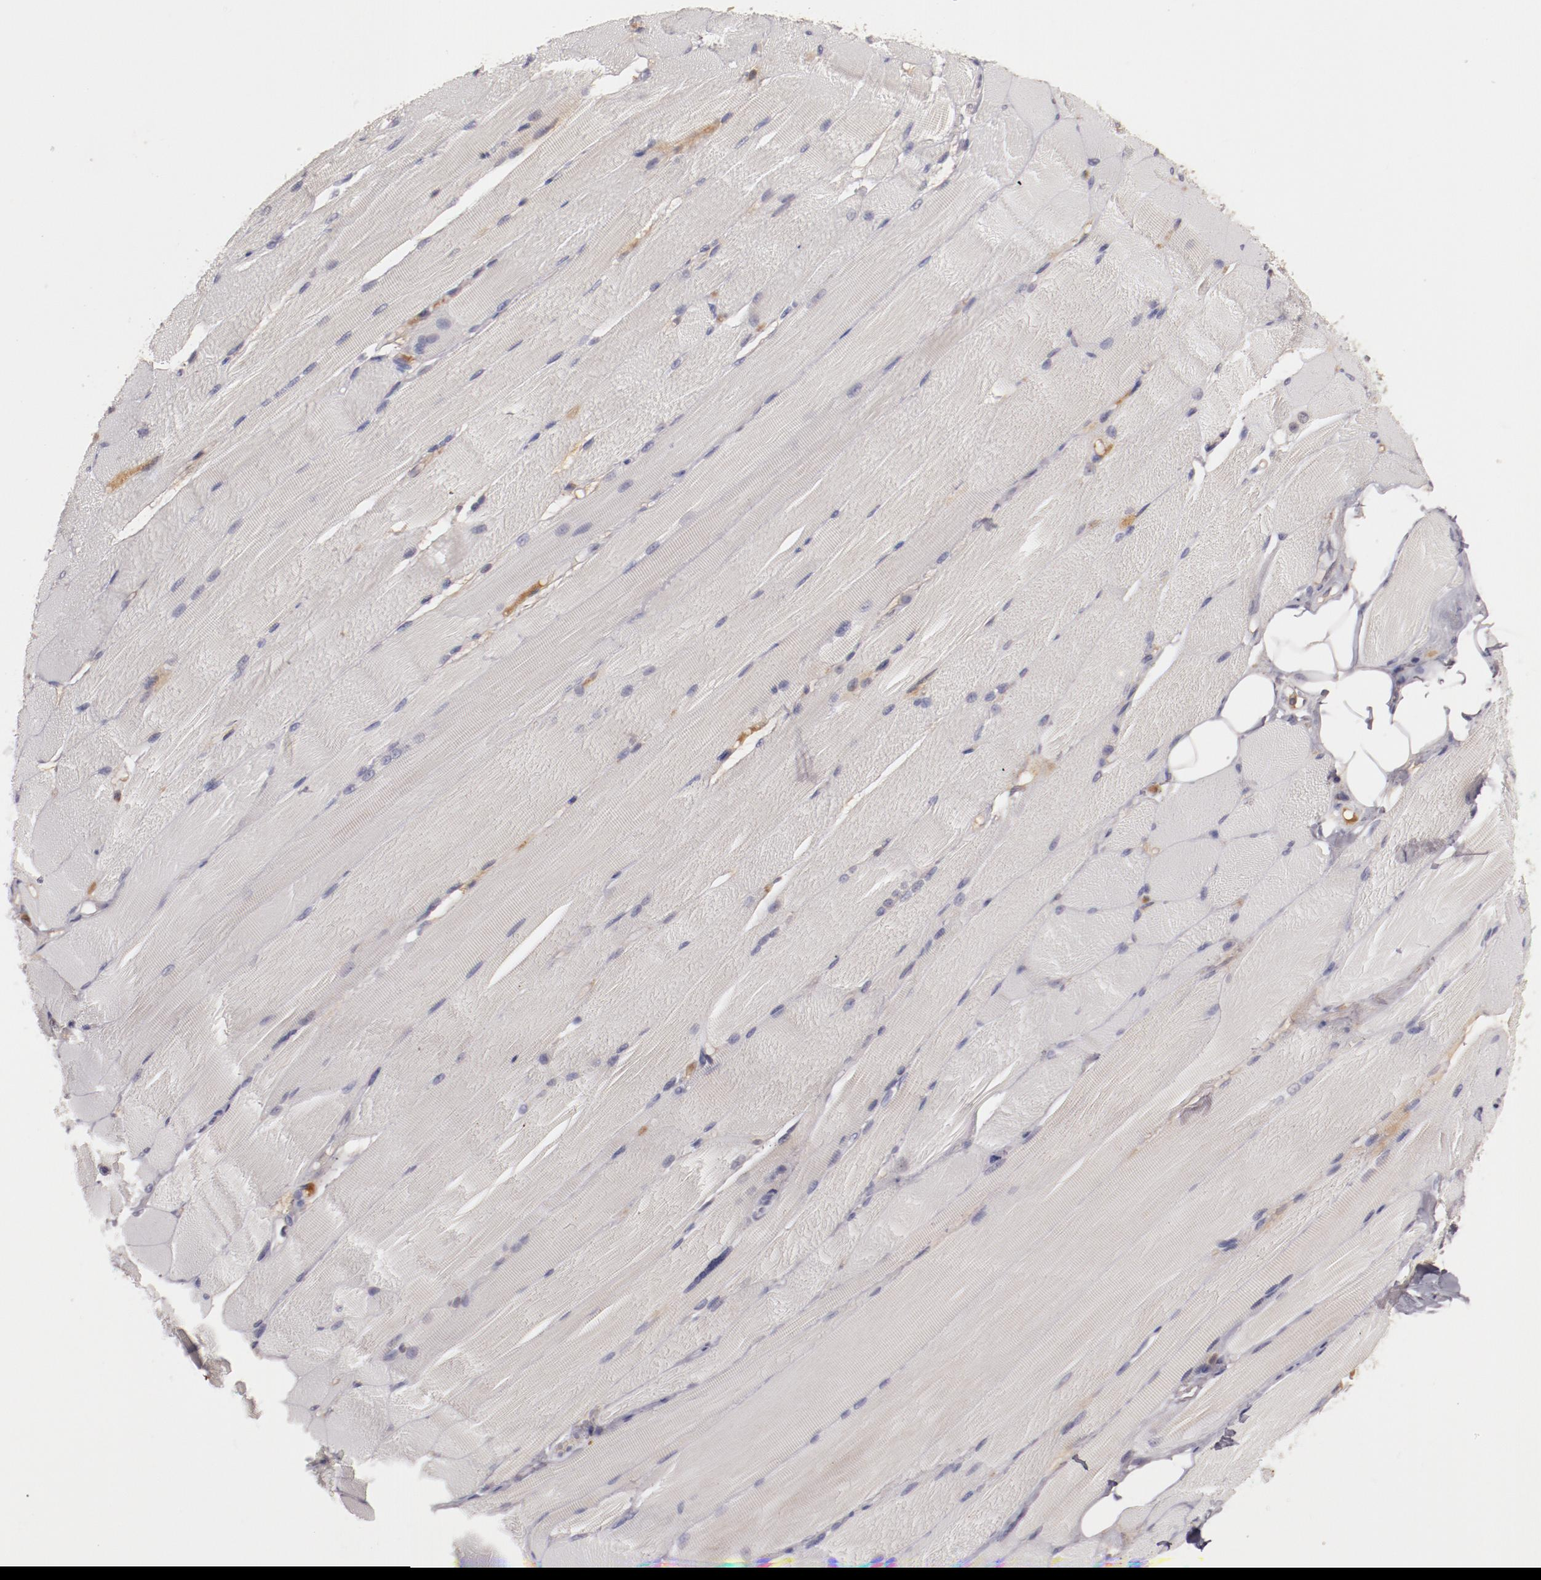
{"staining": {"intensity": "negative", "quantity": "none", "location": "none"}, "tissue": "skeletal muscle", "cell_type": "Myocytes", "image_type": "normal", "snomed": [{"axis": "morphology", "description": "Normal tissue, NOS"}, {"axis": "topography", "description": "Skeletal muscle"}, {"axis": "topography", "description": "Peripheral nerve tissue"}], "caption": "Photomicrograph shows no protein positivity in myocytes of normal skeletal muscle. The staining was performed using DAB to visualize the protein expression in brown, while the nuclei were stained in blue with hematoxylin (Magnification: 20x).", "gene": "MBL2", "patient": {"sex": "female", "age": 84}}